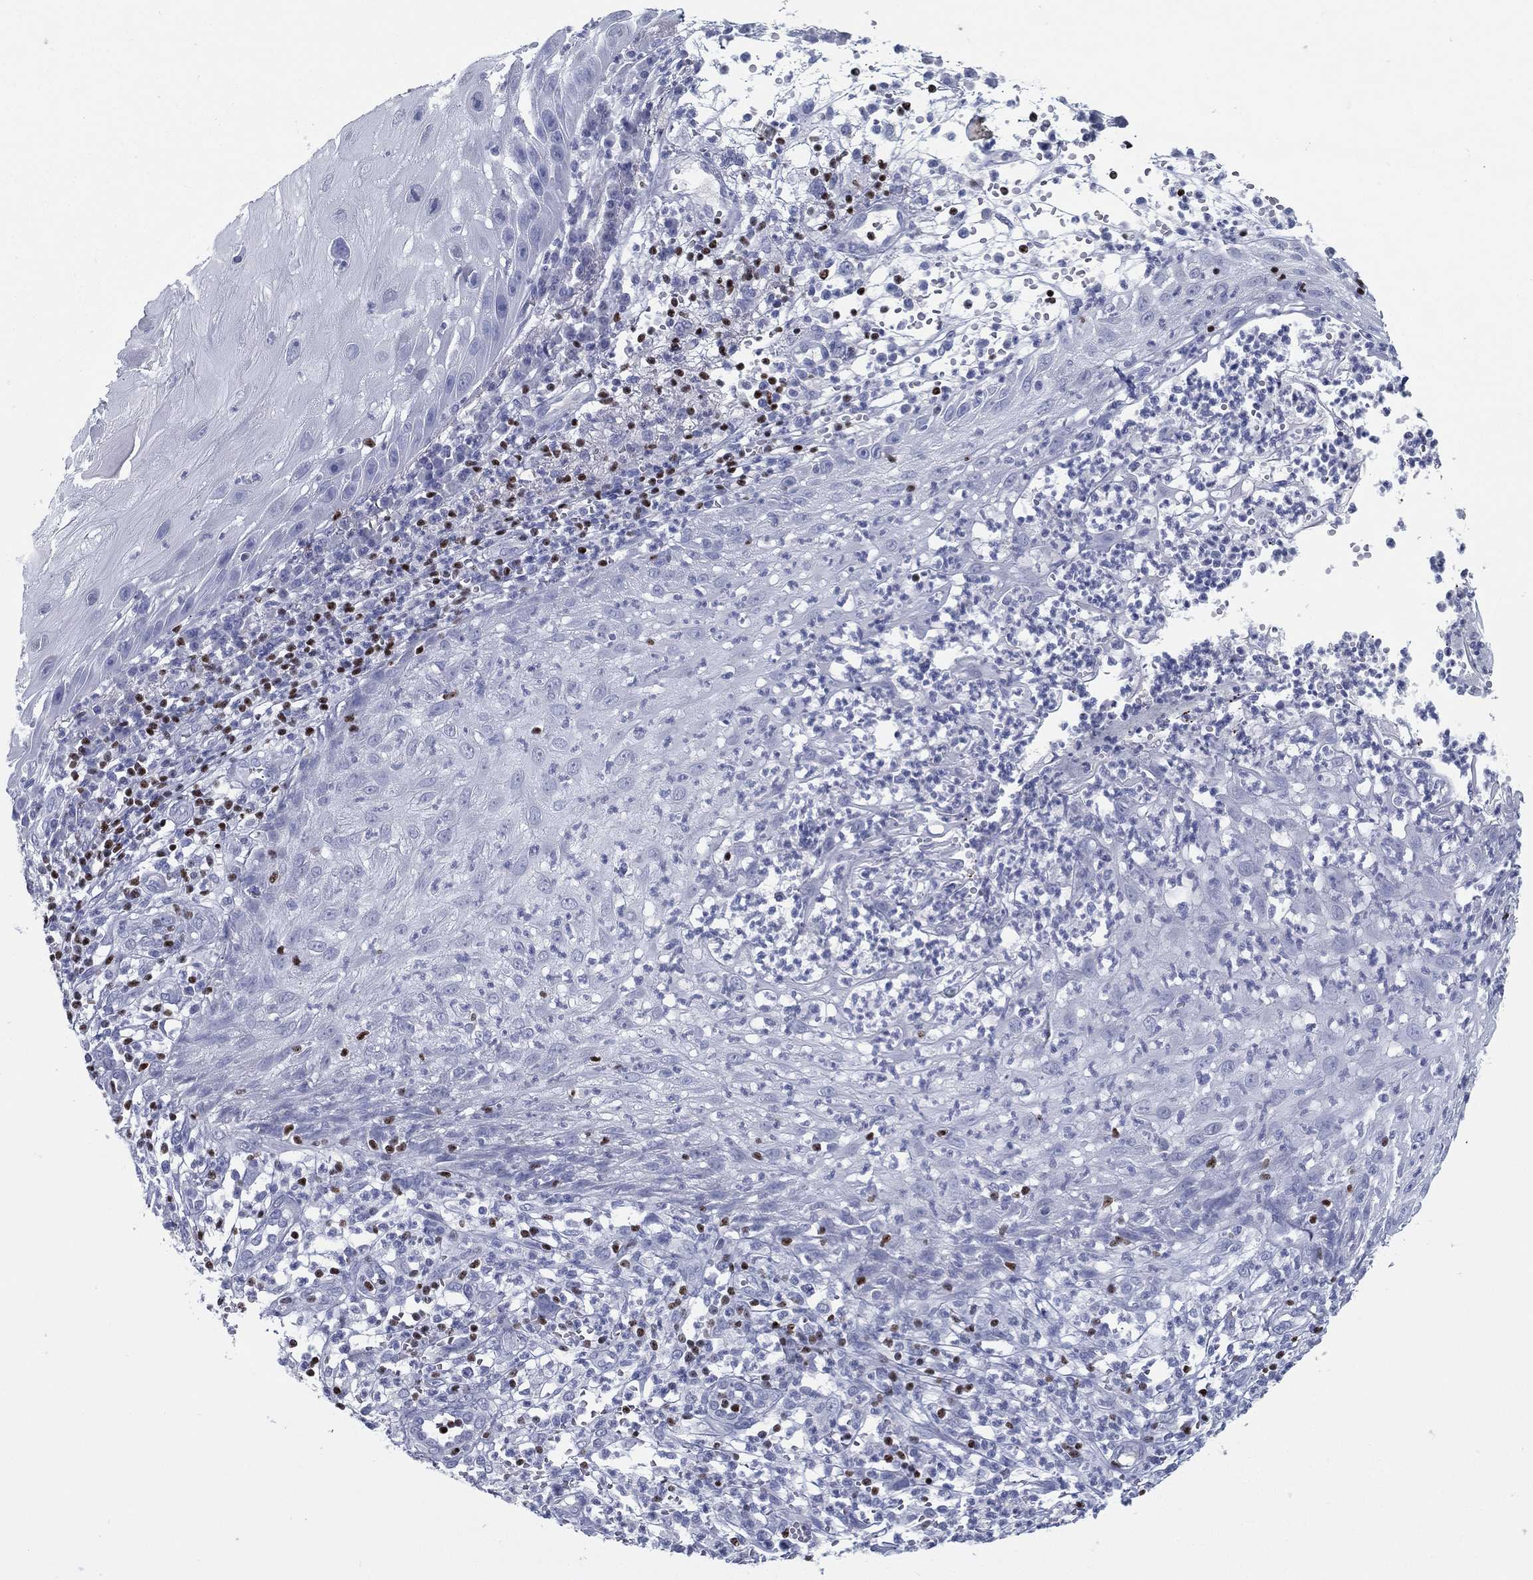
{"staining": {"intensity": "negative", "quantity": "none", "location": "none"}, "tissue": "skin cancer", "cell_type": "Tumor cells", "image_type": "cancer", "snomed": [{"axis": "morphology", "description": "Normal tissue, NOS"}, {"axis": "morphology", "description": "Squamous cell carcinoma, NOS"}, {"axis": "topography", "description": "Skin"}], "caption": "This is a photomicrograph of immunohistochemistry (IHC) staining of squamous cell carcinoma (skin), which shows no expression in tumor cells.", "gene": "PYHIN1", "patient": {"sex": "male", "age": 79}}